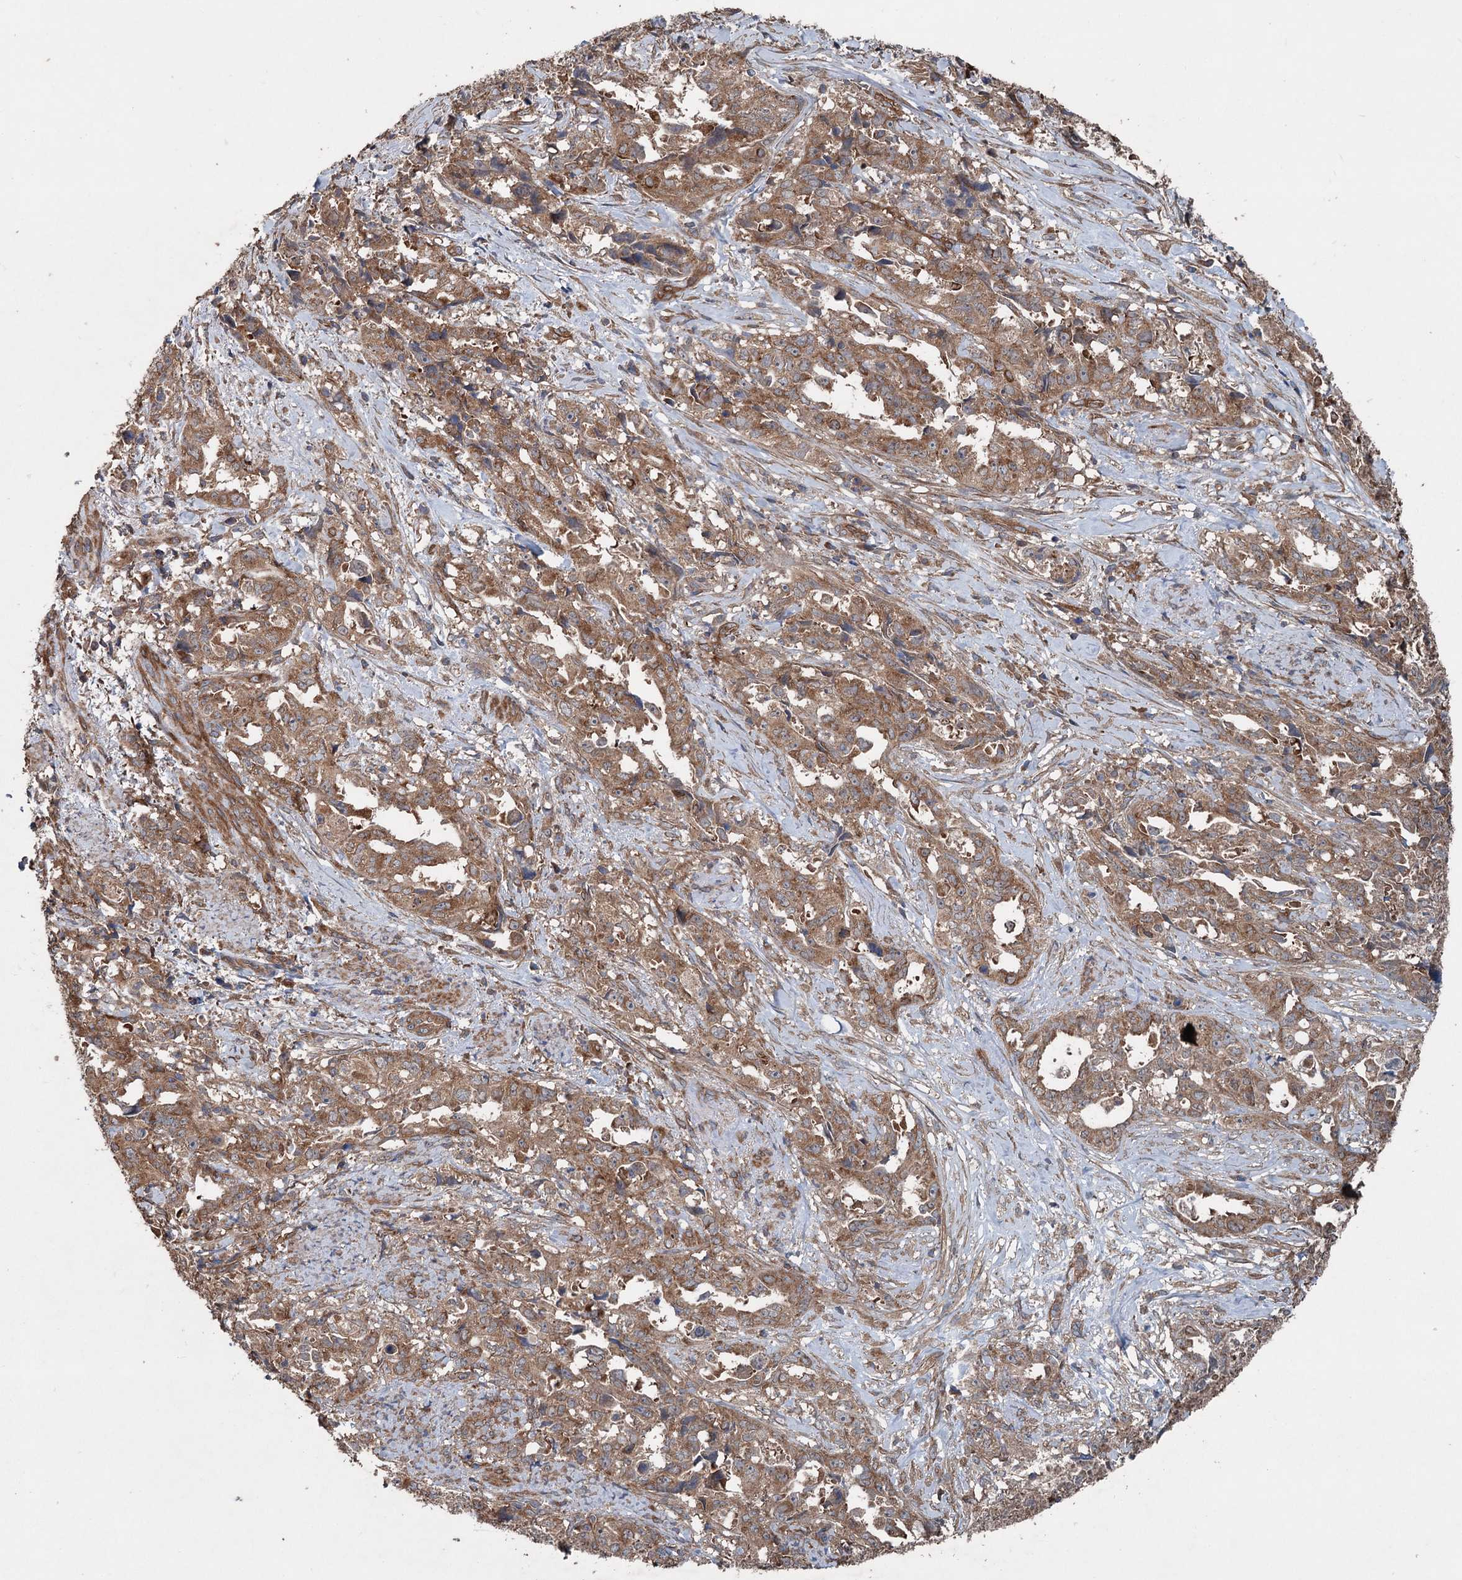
{"staining": {"intensity": "moderate", "quantity": ">75%", "location": "cytoplasmic/membranous"}, "tissue": "endometrial cancer", "cell_type": "Tumor cells", "image_type": "cancer", "snomed": [{"axis": "morphology", "description": "Adenocarcinoma, NOS"}, {"axis": "topography", "description": "Endometrium"}], "caption": "This is a photomicrograph of IHC staining of endometrial cancer, which shows moderate staining in the cytoplasmic/membranous of tumor cells.", "gene": "RNF214", "patient": {"sex": "female", "age": 65}}